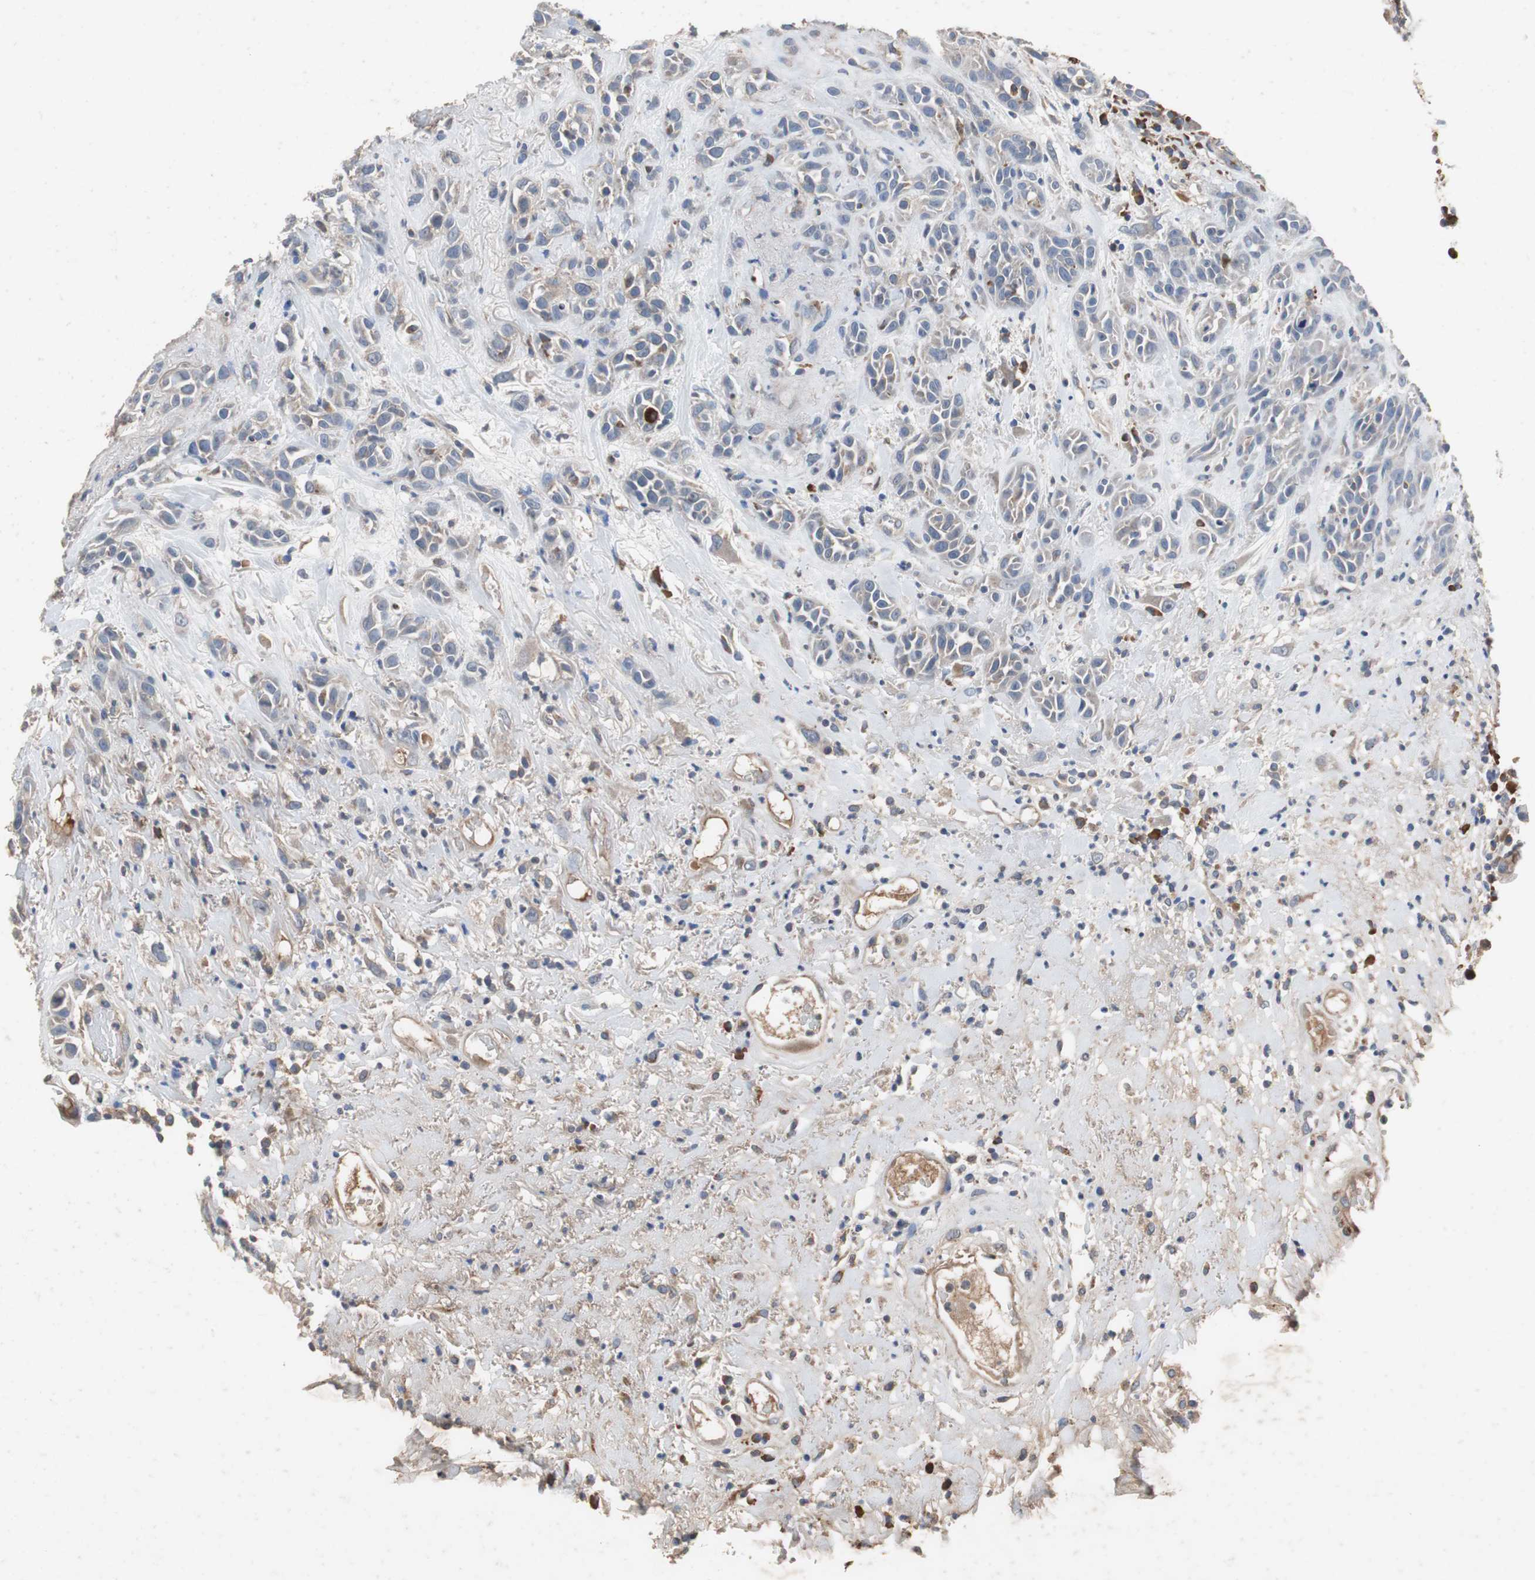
{"staining": {"intensity": "weak", "quantity": "<25%", "location": "cytoplasmic/membranous"}, "tissue": "head and neck cancer", "cell_type": "Tumor cells", "image_type": "cancer", "snomed": [{"axis": "morphology", "description": "Squamous cell carcinoma, NOS"}, {"axis": "topography", "description": "Head-Neck"}], "caption": "Head and neck cancer (squamous cell carcinoma) stained for a protein using IHC exhibits no expression tumor cells.", "gene": "SORT1", "patient": {"sex": "male", "age": 62}}